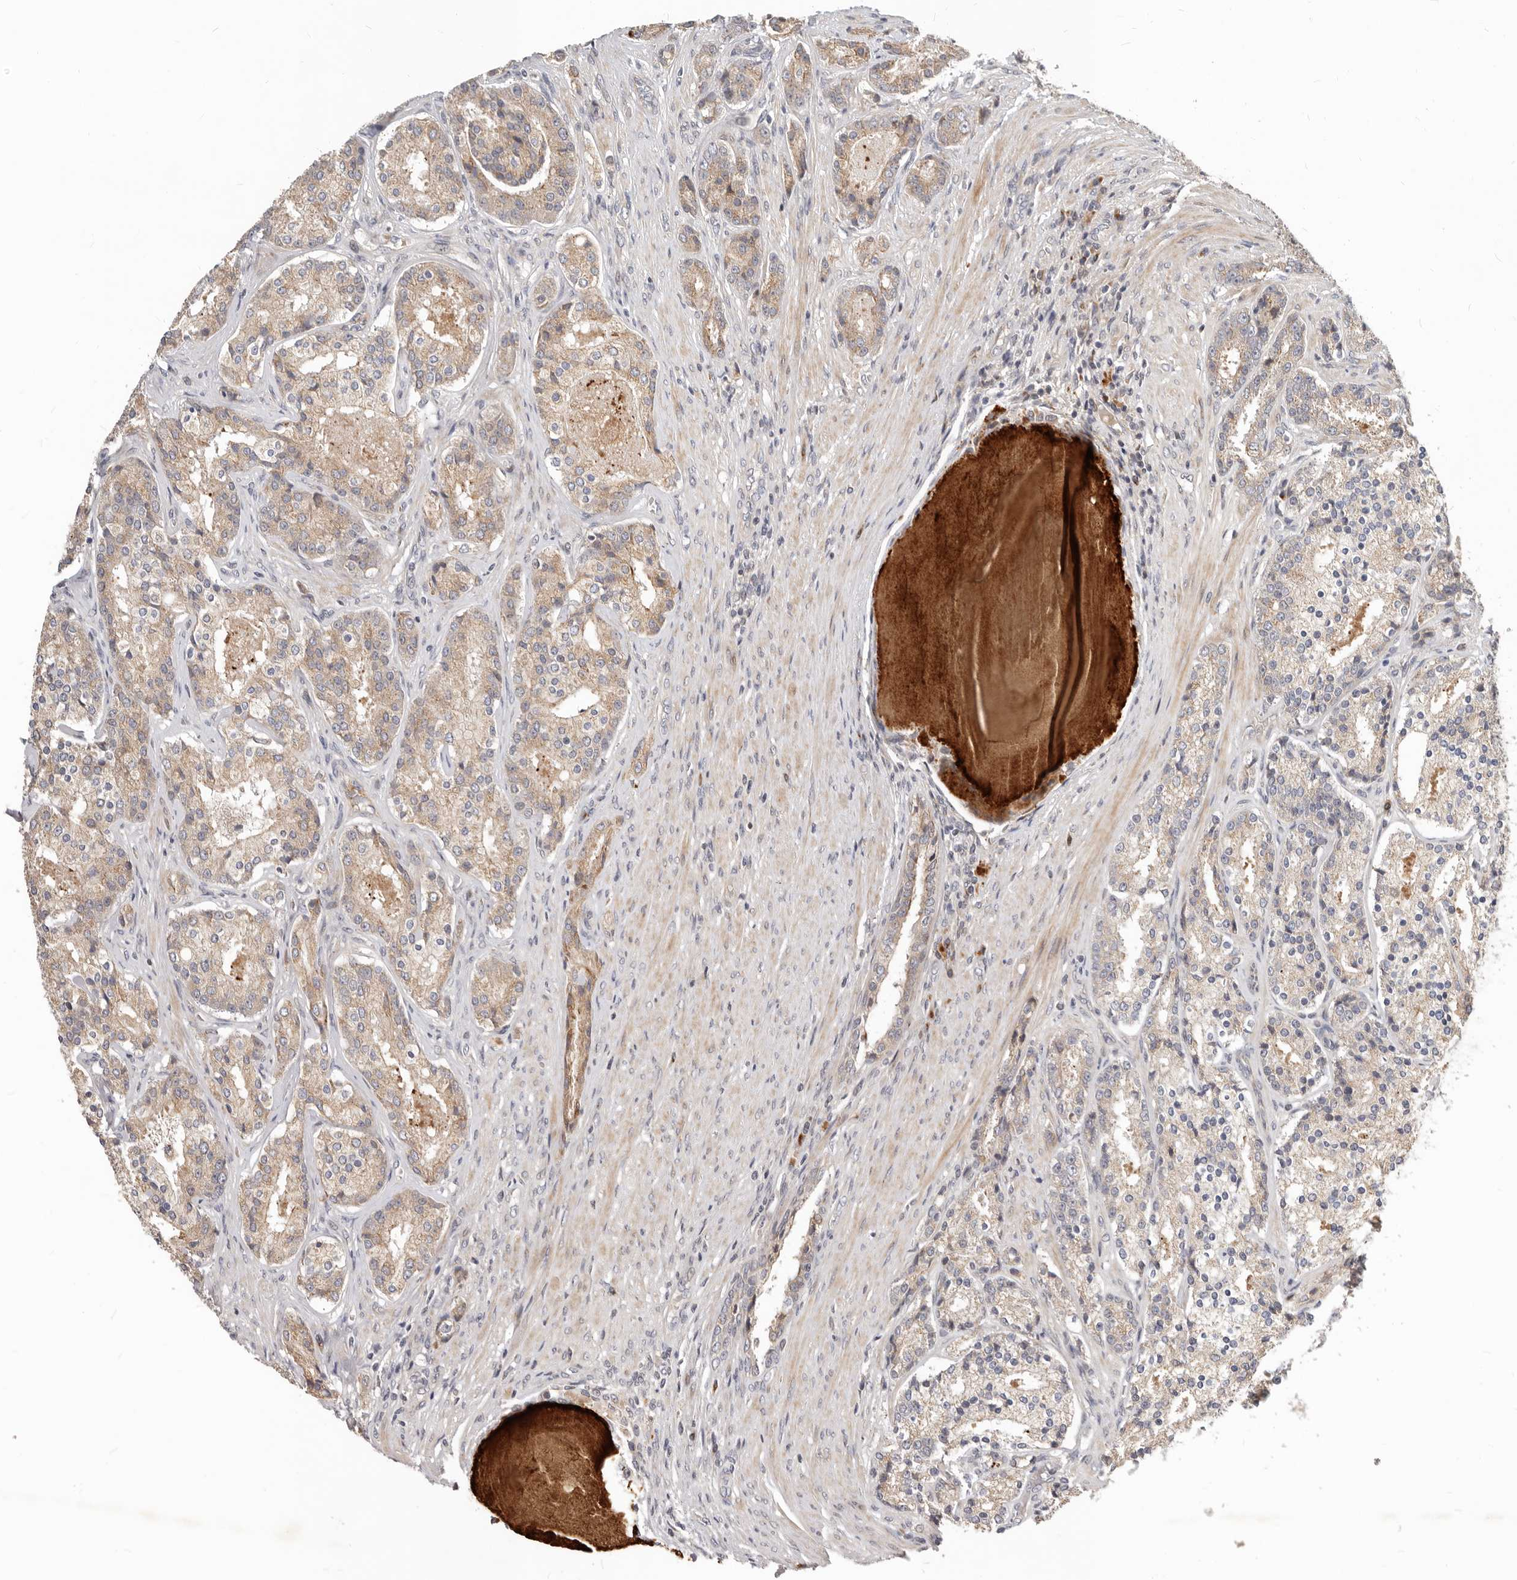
{"staining": {"intensity": "weak", "quantity": "25%-75%", "location": "cytoplasmic/membranous"}, "tissue": "prostate cancer", "cell_type": "Tumor cells", "image_type": "cancer", "snomed": [{"axis": "morphology", "description": "Adenocarcinoma, High grade"}, {"axis": "topography", "description": "Prostate"}], "caption": "Weak cytoplasmic/membranous protein expression is seen in about 25%-75% of tumor cells in prostate adenocarcinoma (high-grade).", "gene": "NPY4R", "patient": {"sex": "male", "age": 60}}